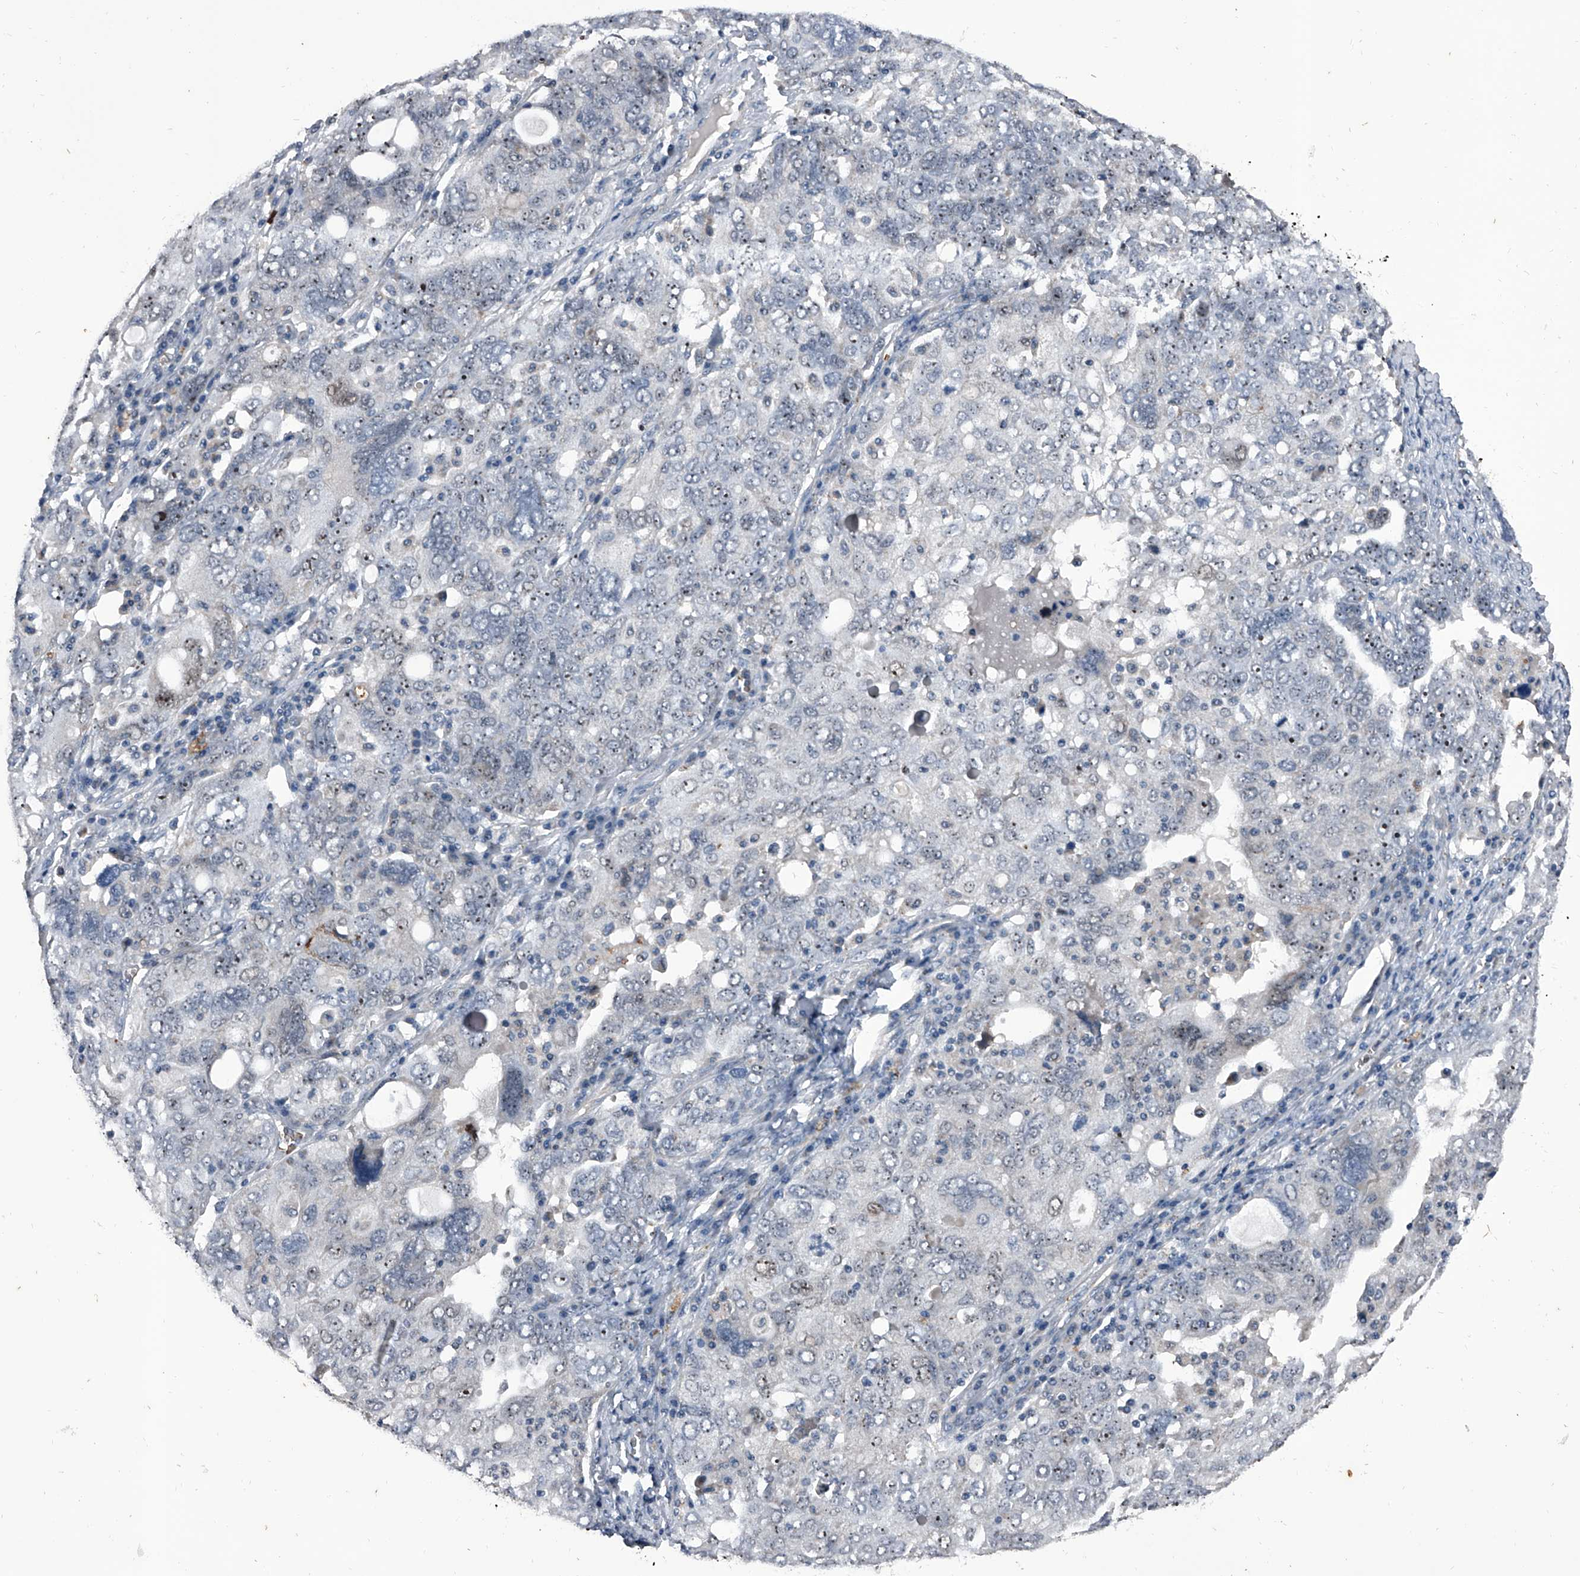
{"staining": {"intensity": "moderate", "quantity": "<25%", "location": "nuclear"}, "tissue": "ovarian cancer", "cell_type": "Tumor cells", "image_type": "cancer", "snomed": [{"axis": "morphology", "description": "Carcinoma, endometroid"}, {"axis": "topography", "description": "Ovary"}], "caption": "Immunohistochemical staining of endometroid carcinoma (ovarian) exhibits moderate nuclear protein expression in about <25% of tumor cells.", "gene": "CEP85L", "patient": {"sex": "female", "age": 62}}